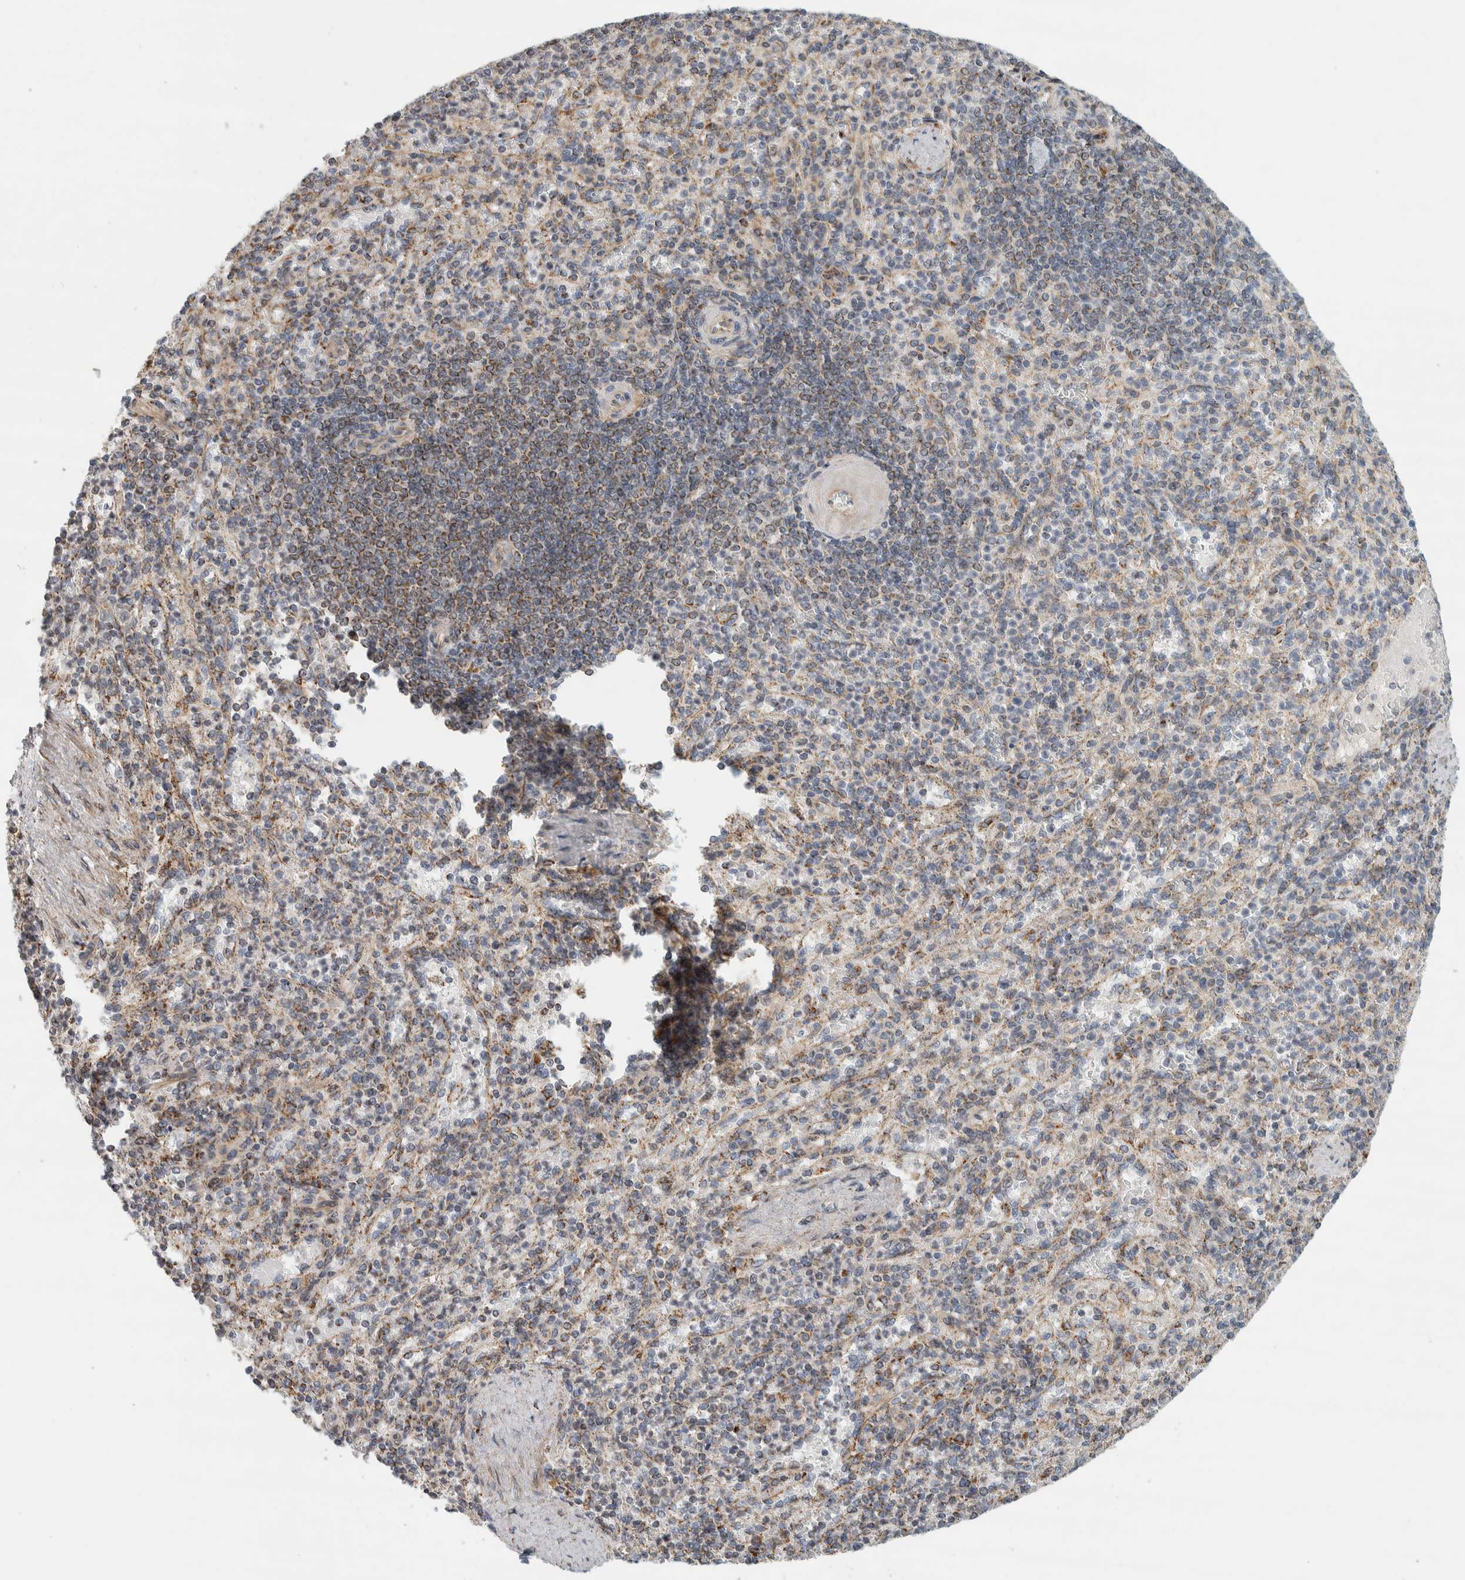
{"staining": {"intensity": "weak", "quantity": "<25%", "location": "cytoplasmic/membranous"}, "tissue": "spleen", "cell_type": "Cells in red pulp", "image_type": "normal", "snomed": [{"axis": "morphology", "description": "Normal tissue, NOS"}, {"axis": "topography", "description": "Spleen"}], "caption": "Photomicrograph shows no significant protein positivity in cells in red pulp of unremarkable spleen. (Brightfield microscopy of DAB immunohistochemistry at high magnification).", "gene": "AFP", "patient": {"sex": "female", "age": 74}}